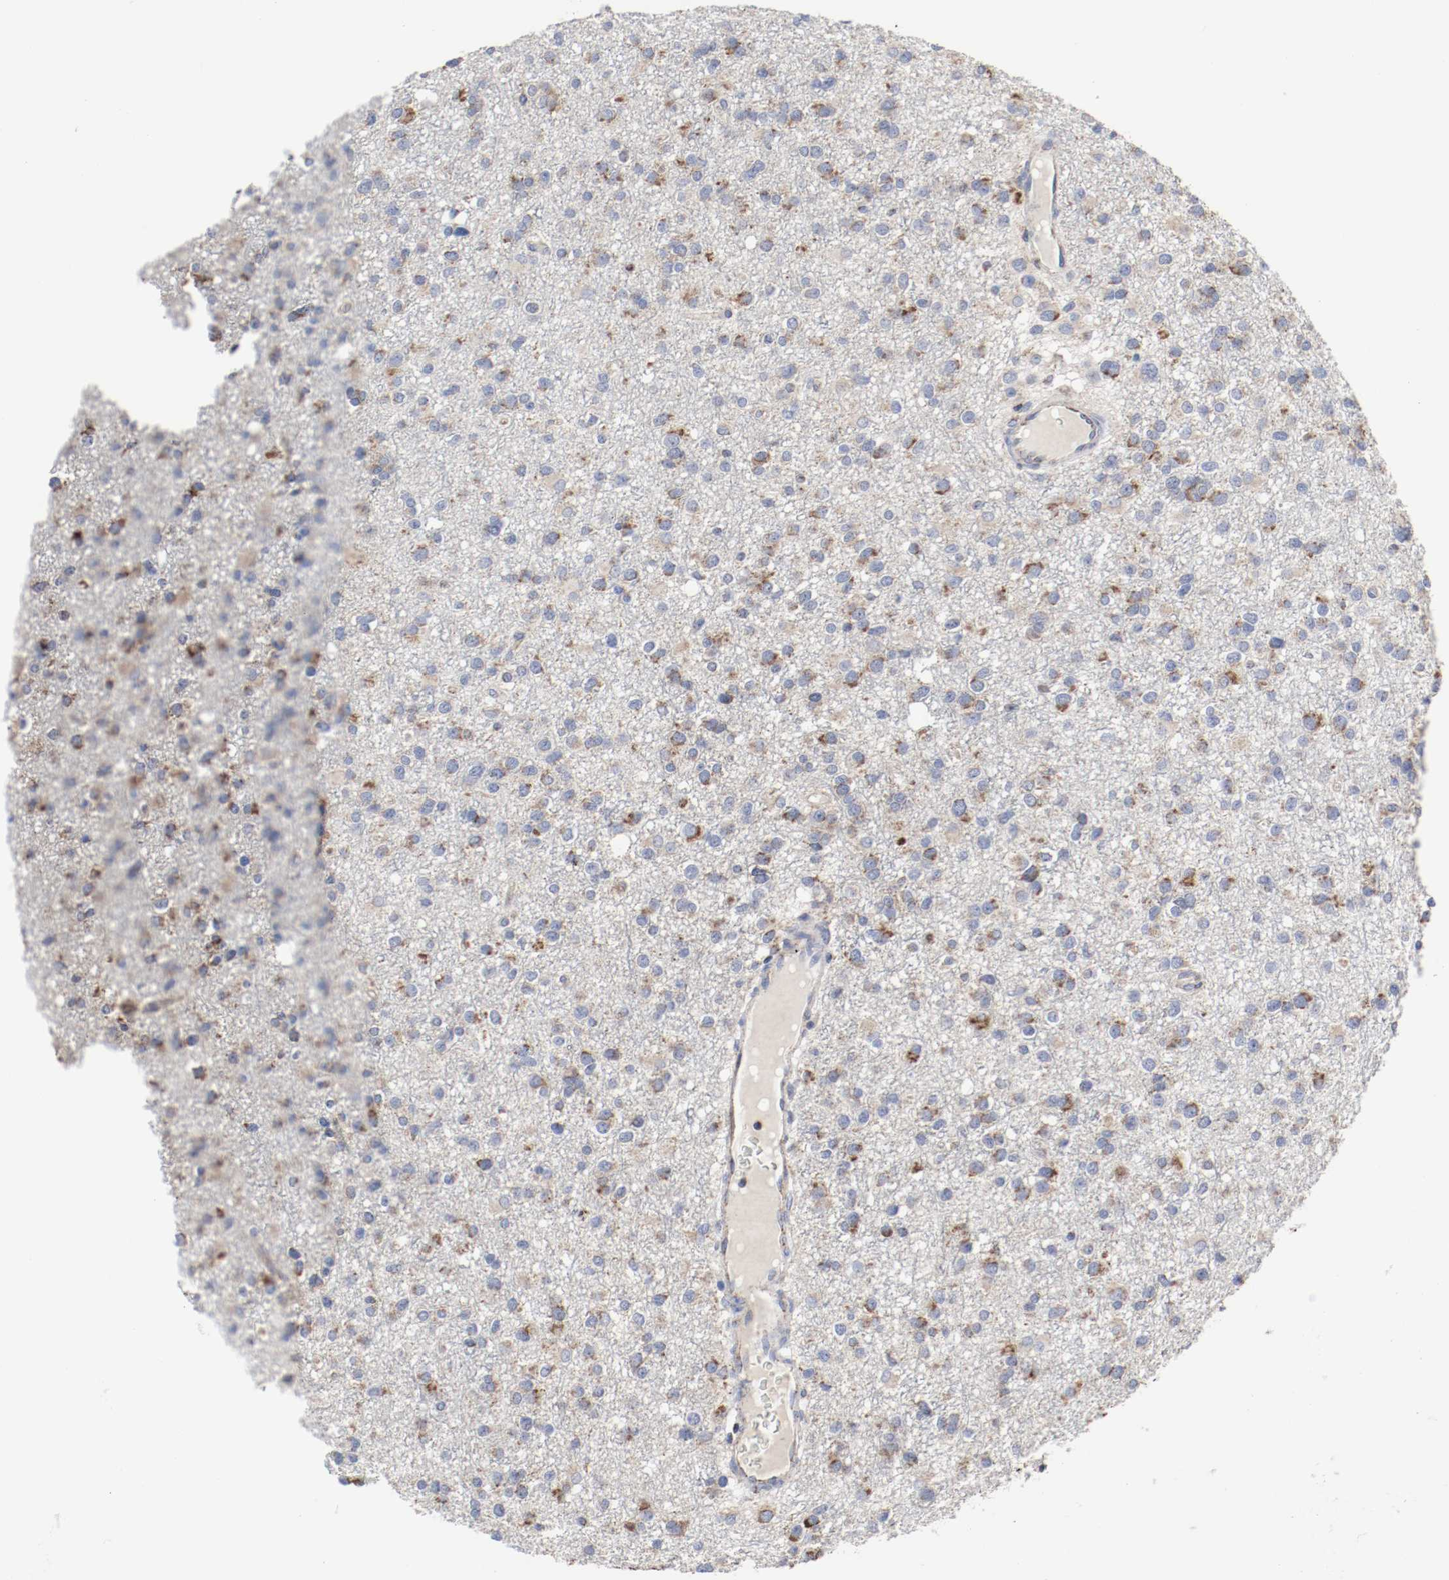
{"staining": {"intensity": "weak", "quantity": "25%-75%", "location": "cytoplasmic/membranous"}, "tissue": "glioma", "cell_type": "Tumor cells", "image_type": "cancer", "snomed": [{"axis": "morphology", "description": "Glioma, malignant, Low grade"}, {"axis": "topography", "description": "Brain"}], "caption": "Immunohistochemistry (IHC) staining of low-grade glioma (malignant), which reveals low levels of weak cytoplasmic/membranous positivity in about 25%-75% of tumor cells indicating weak cytoplasmic/membranous protein staining. The staining was performed using DAB (brown) for protein detection and nuclei were counterstained in hematoxylin (blue).", "gene": "AFG3L2", "patient": {"sex": "male", "age": 42}}